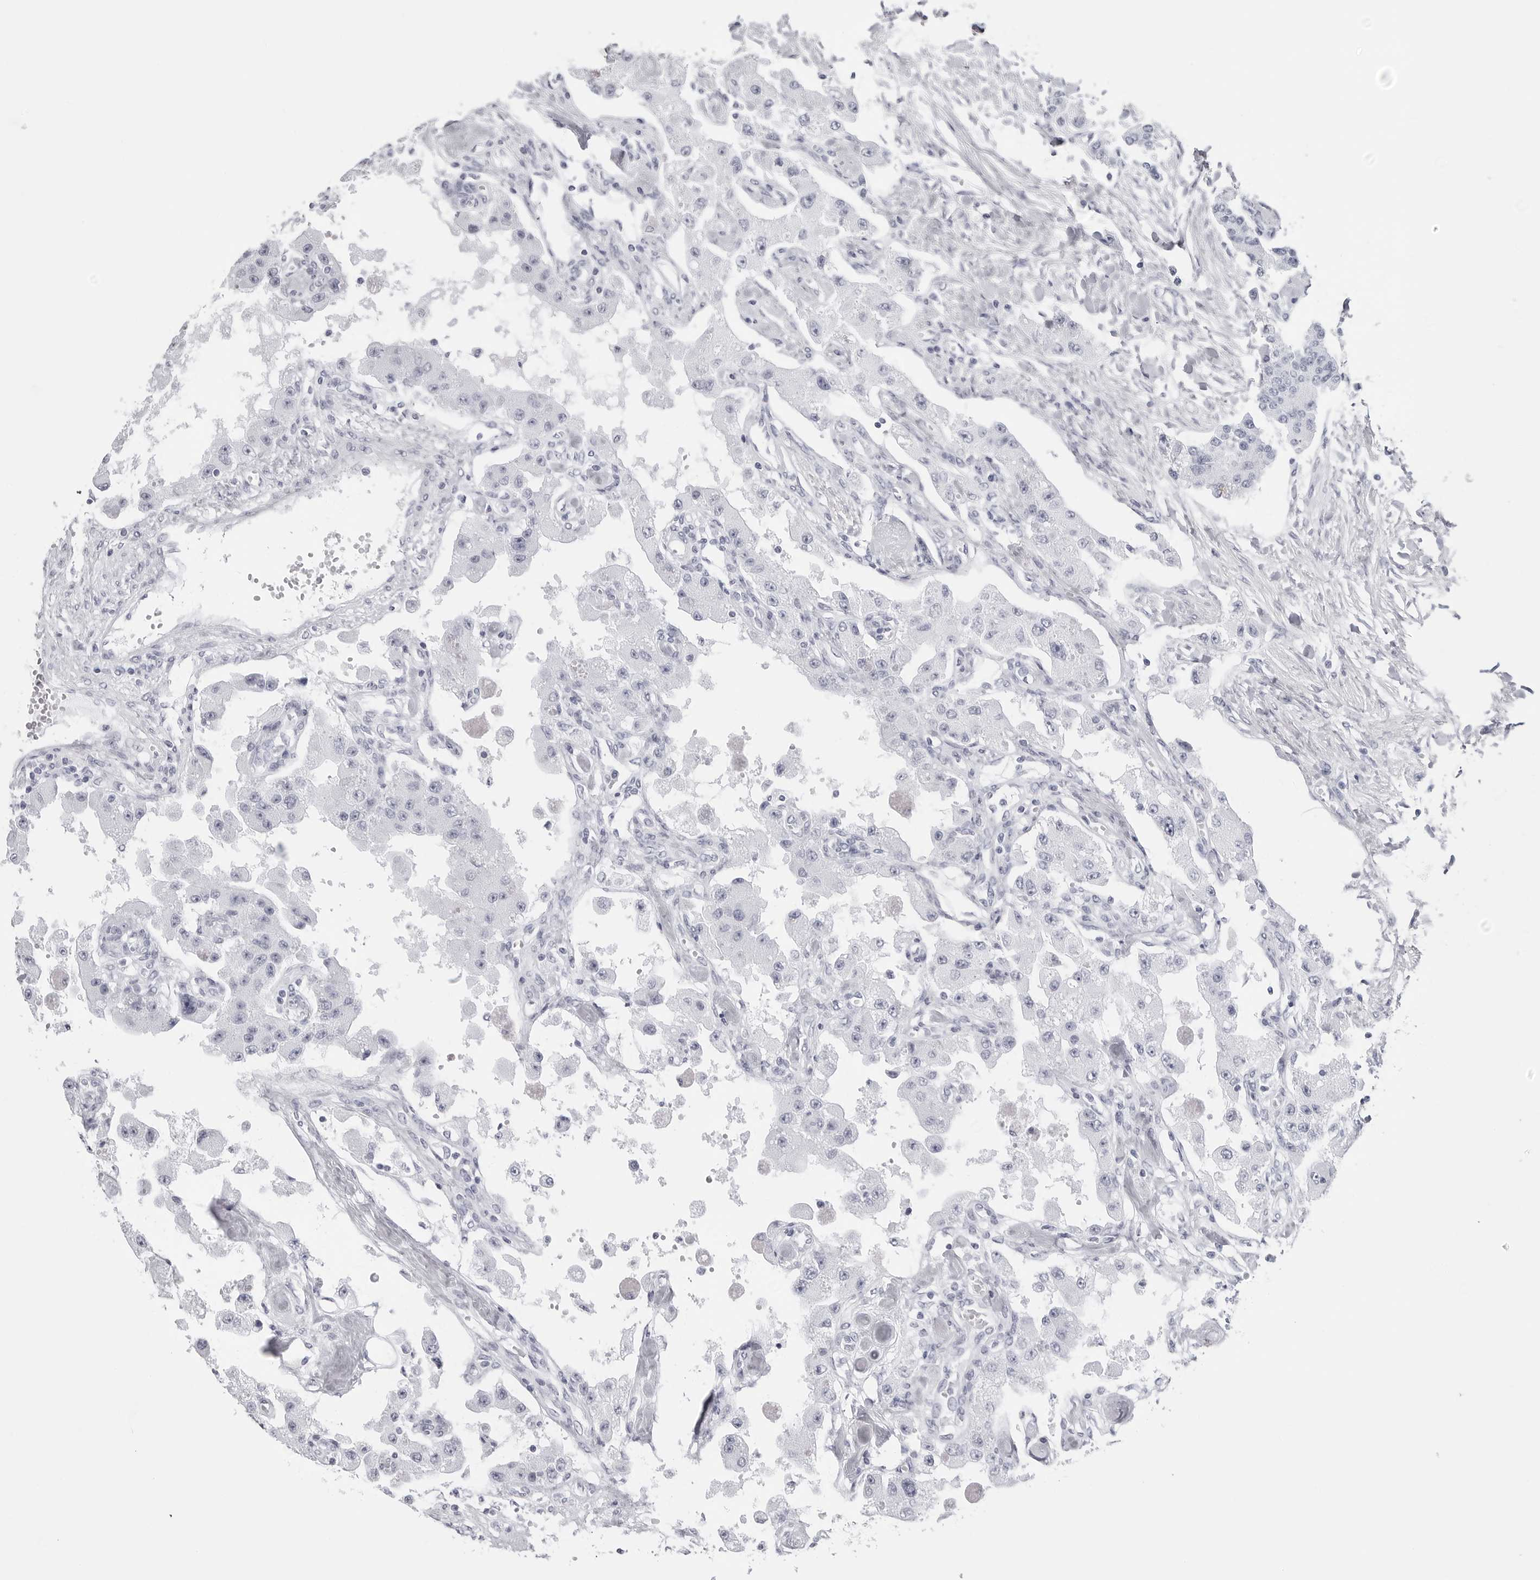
{"staining": {"intensity": "negative", "quantity": "none", "location": "none"}, "tissue": "carcinoid", "cell_type": "Tumor cells", "image_type": "cancer", "snomed": [{"axis": "morphology", "description": "Carcinoid, malignant, NOS"}, {"axis": "topography", "description": "Pancreas"}], "caption": "Immunohistochemical staining of carcinoid (malignant) reveals no significant expression in tumor cells.", "gene": "CST2", "patient": {"sex": "male", "age": 41}}